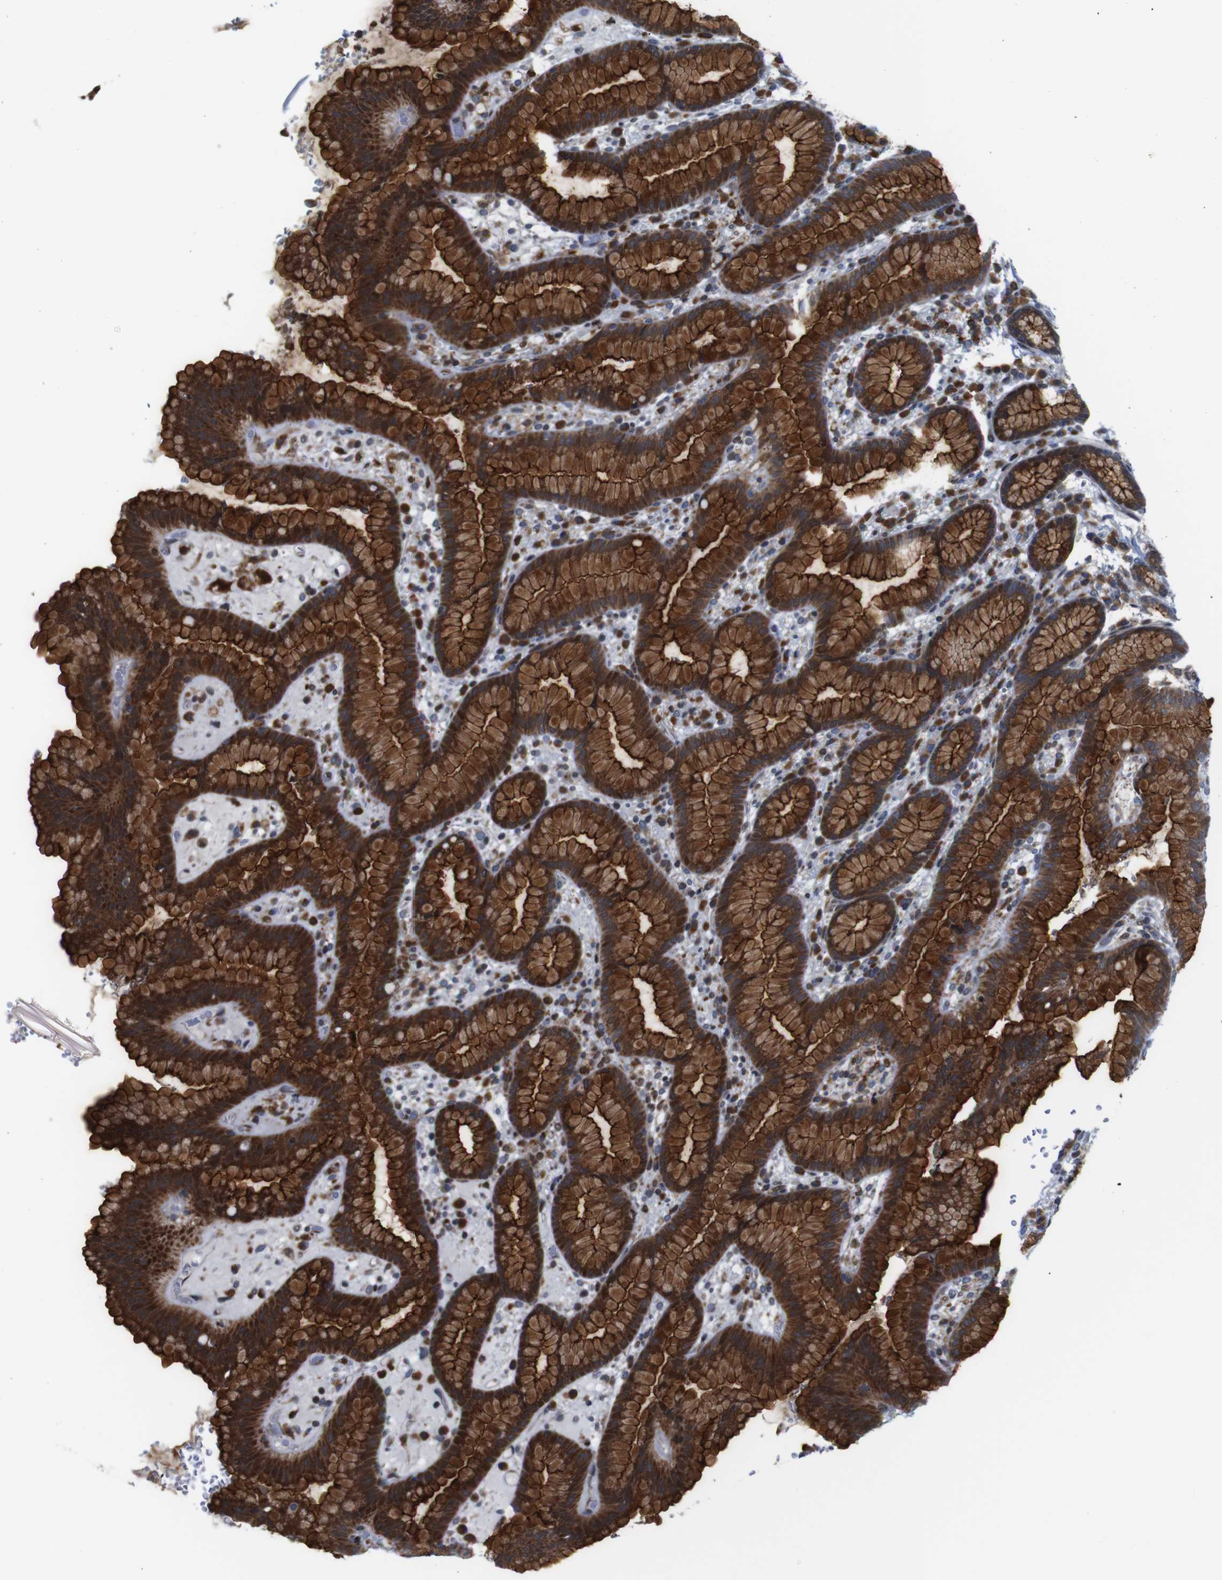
{"staining": {"intensity": "strong", "quantity": "25%-75%", "location": "cytoplasmic/membranous"}, "tissue": "stomach", "cell_type": "Glandular cells", "image_type": "normal", "snomed": [{"axis": "morphology", "description": "Normal tissue, NOS"}, {"axis": "topography", "description": "Stomach, lower"}], "caption": "Immunohistochemistry of benign stomach exhibits high levels of strong cytoplasmic/membranous positivity in about 25%-75% of glandular cells.", "gene": "PTPN1", "patient": {"sex": "male", "age": 52}}